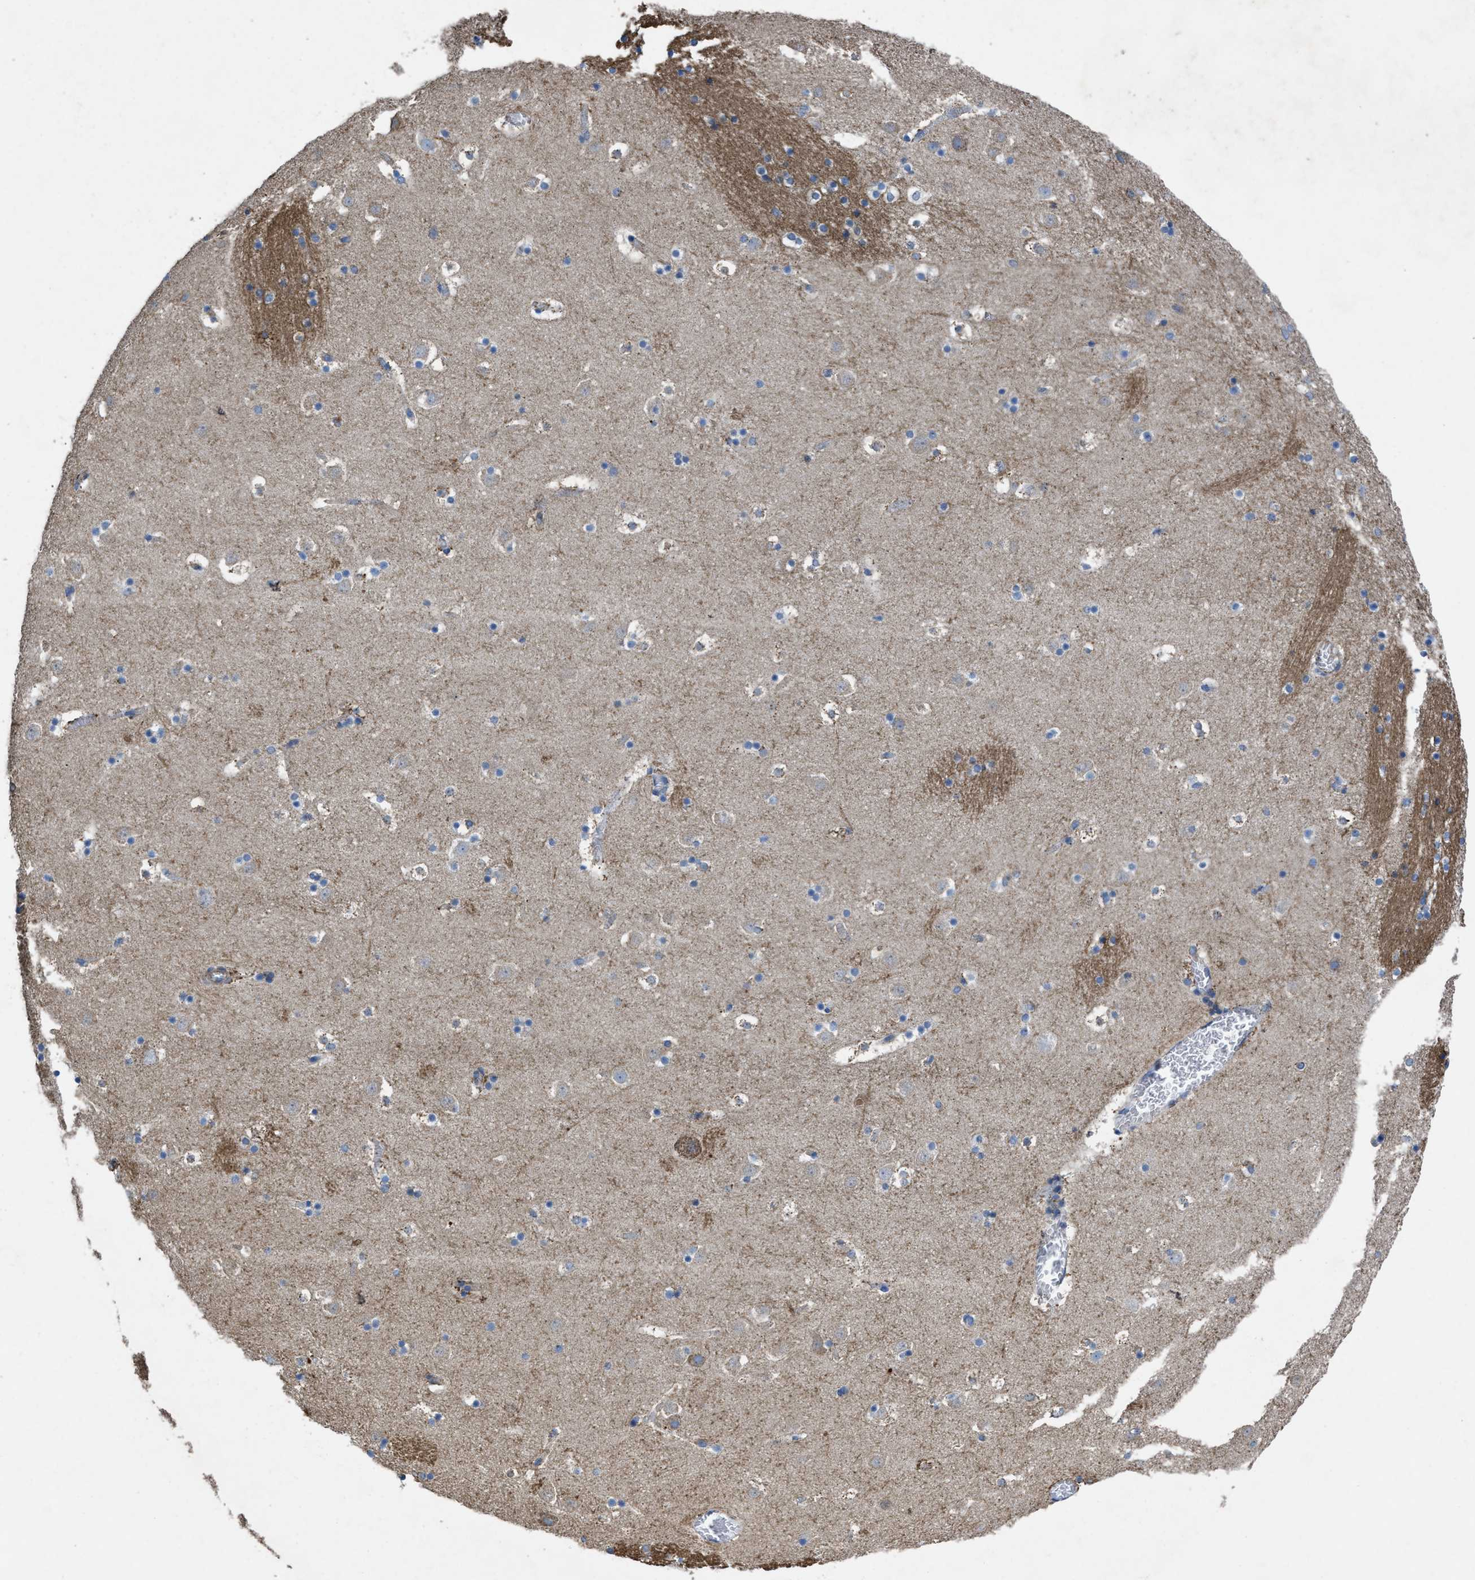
{"staining": {"intensity": "moderate", "quantity": "<25%", "location": "cytoplasmic/membranous"}, "tissue": "caudate", "cell_type": "Glial cells", "image_type": "normal", "snomed": [{"axis": "morphology", "description": "Normal tissue, NOS"}, {"axis": "topography", "description": "Lateral ventricle wall"}], "caption": "Immunohistochemical staining of benign caudate shows moderate cytoplasmic/membranous protein positivity in approximately <25% of glial cells.", "gene": "DOLPP1", "patient": {"sex": "male", "age": 45}}